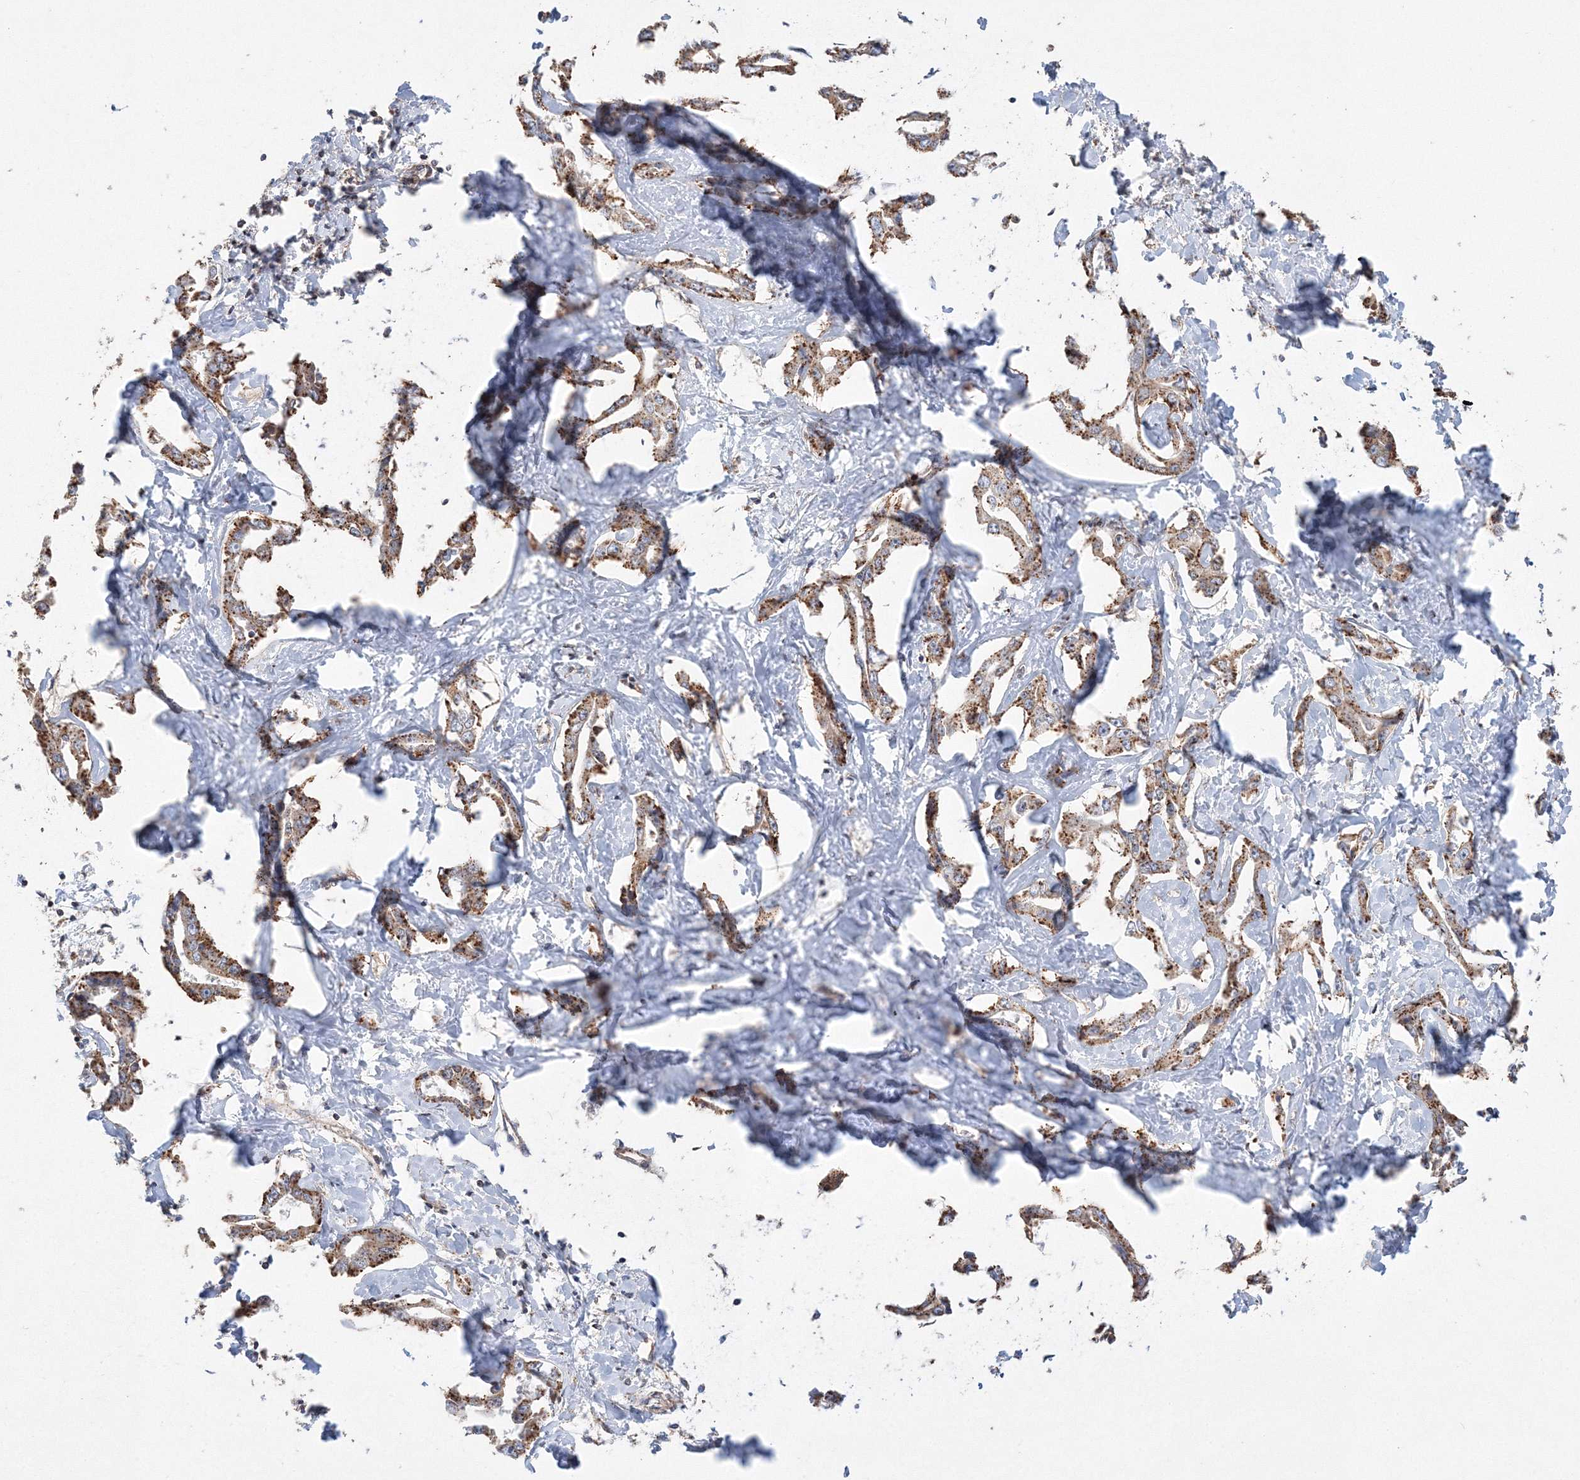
{"staining": {"intensity": "moderate", "quantity": ">75%", "location": "cytoplasmic/membranous"}, "tissue": "liver cancer", "cell_type": "Tumor cells", "image_type": "cancer", "snomed": [{"axis": "morphology", "description": "Cholangiocarcinoma"}, {"axis": "topography", "description": "Liver"}], "caption": "This is an image of IHC staining of liver cancer, which shows moderate positivity in the cytoplasmic/membranous of tumor cells.", "gene": "AASDH", "patient": {"sex": "male", "age": 59}}